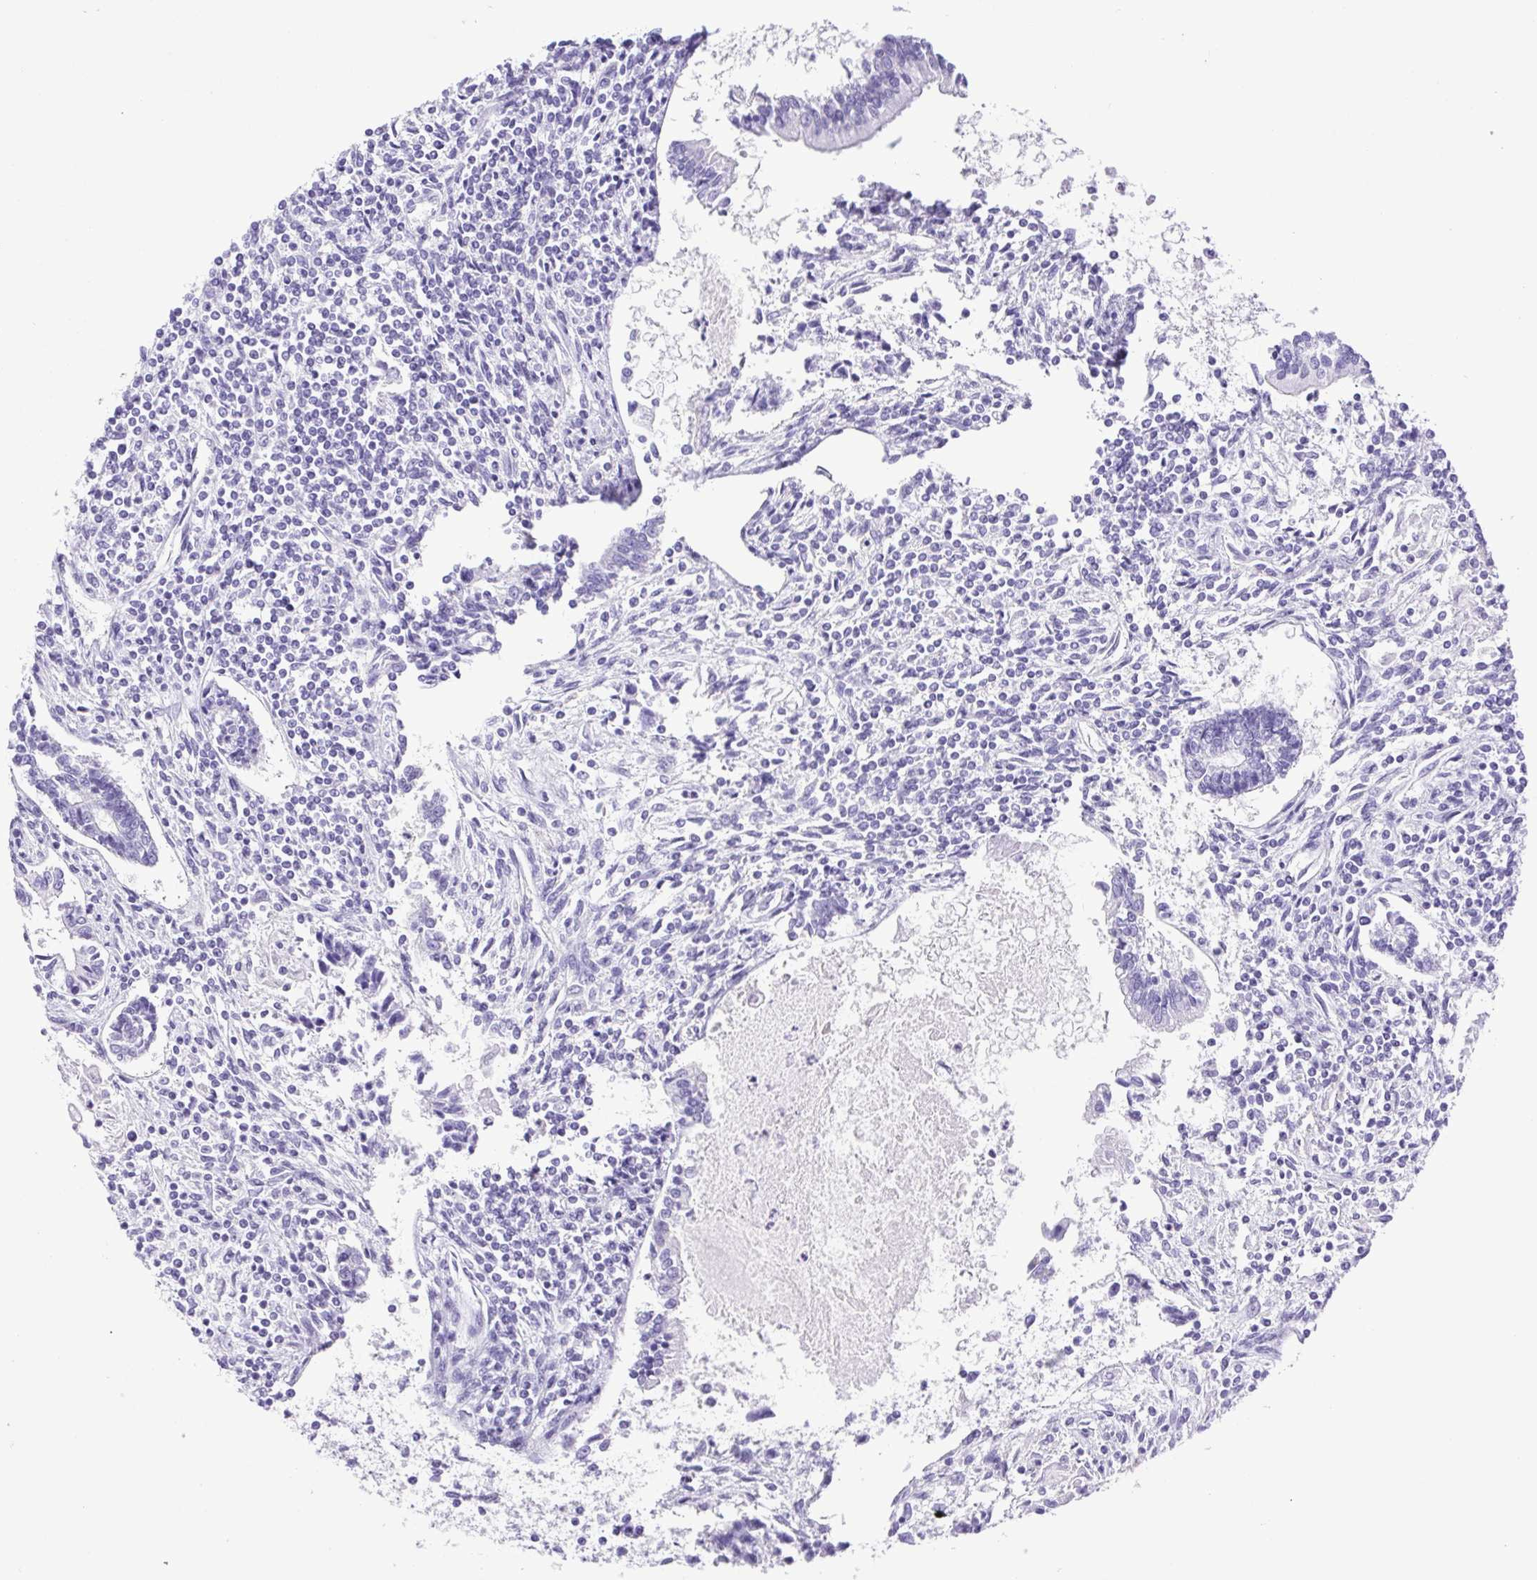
{"staining": {"intensity": "negative", "quantity": "none", "location": "none"}, "tissue": "testis cancer", "cell_type": "Tumor cells", "image_type": "cancer", "snomed": [{"axis": "morphology", "description": "Carcinoma, Embryonal, NOS"}, {"axis": "topography", "description": "Testis"}], "caption": "High magnification brightfield microscopy of embryonal carcinoma (testis) stained with DAB (brown) and counterstained with hematoxylin (blue): tumor cells show no significant staining.", "gene": "CDSN", "patient": {"sex": "male", "age": 37}}